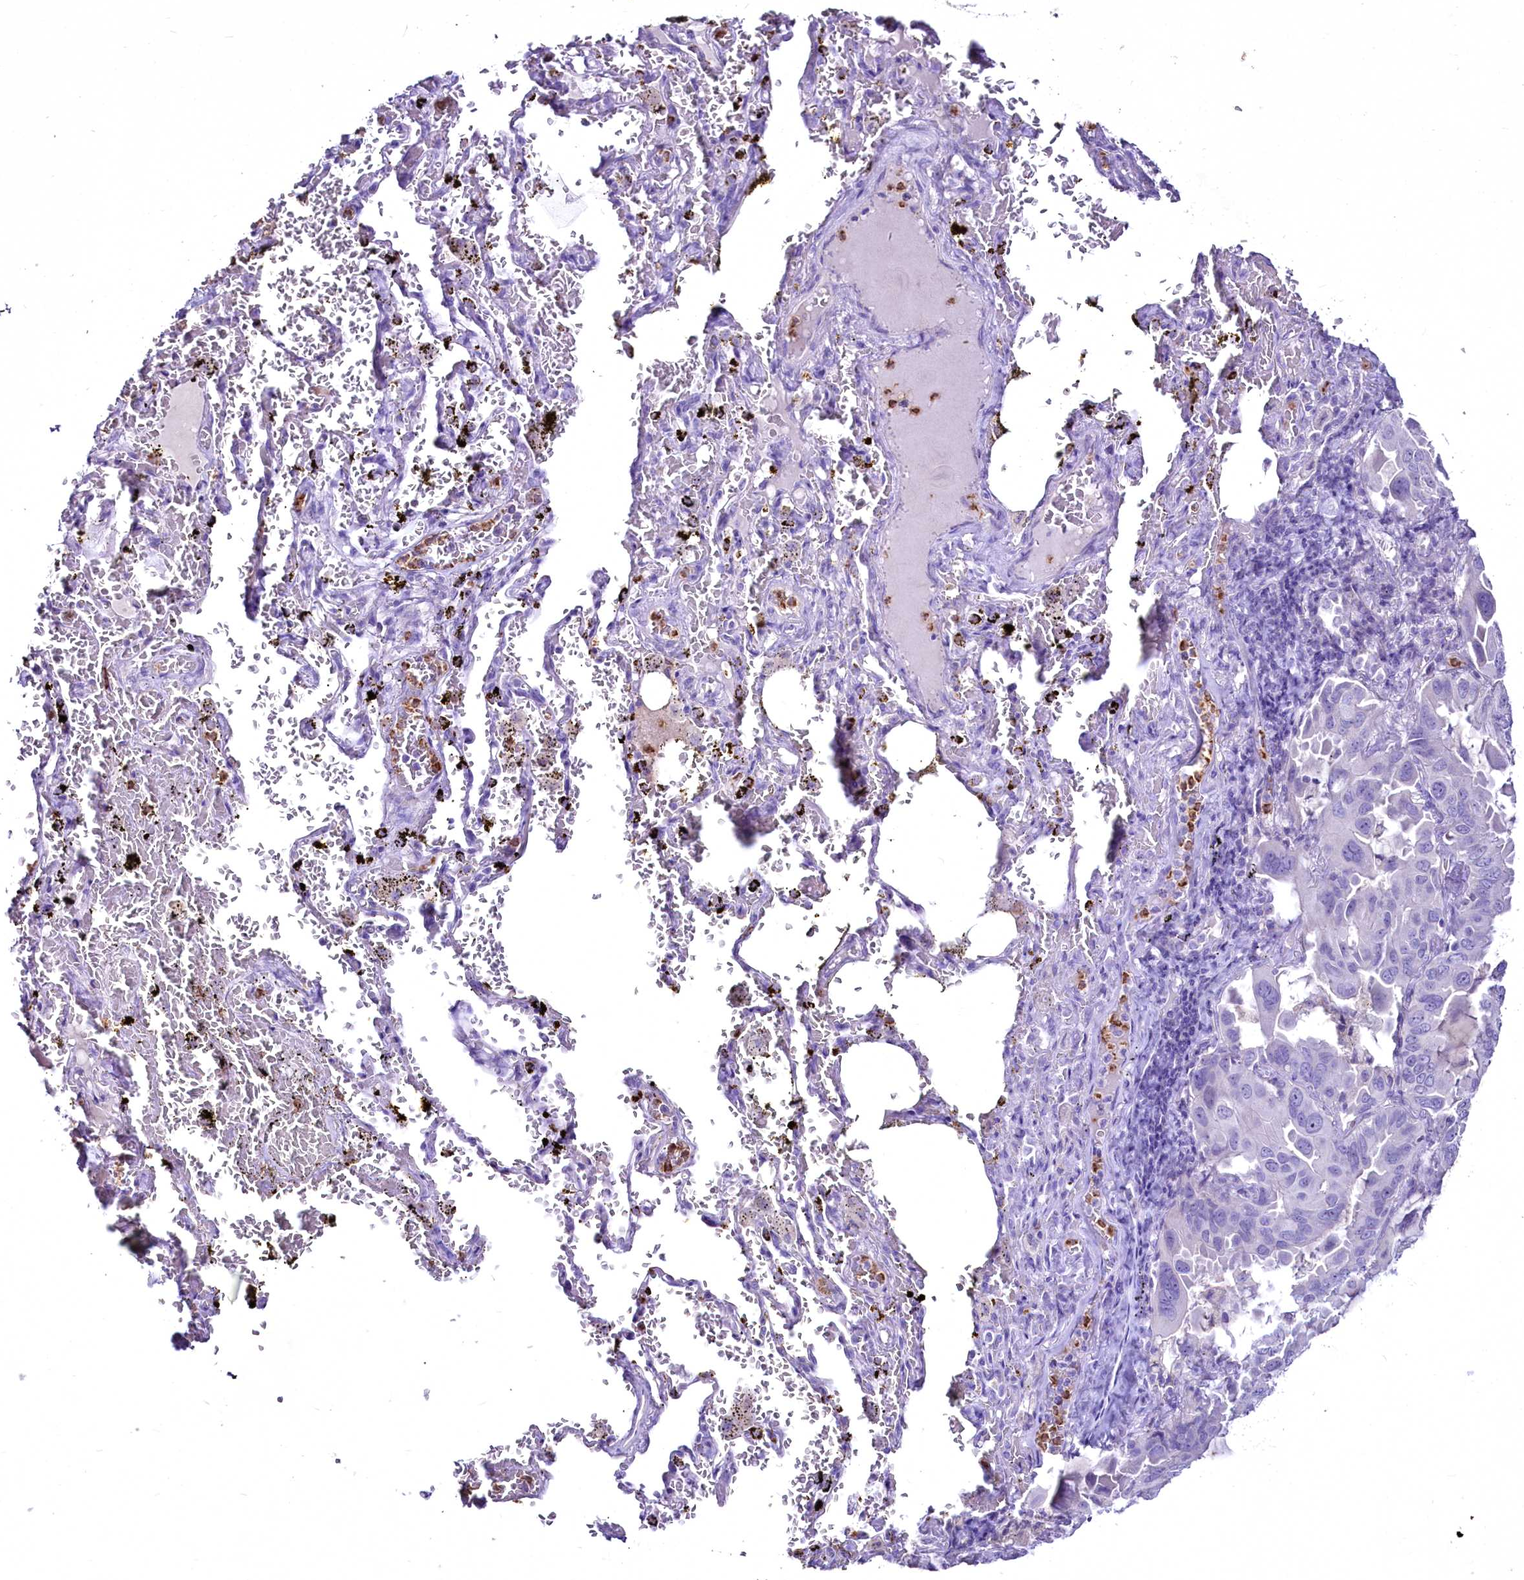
{"staining": {"intensity": "negative", "quantity": "none", "location": "none"}, "tissue": "lung cancer", "cell_type": "Tumor cells", "image_type": "cancer", "snomed": [{"axis": "morphology", "description": "Adenocarcinoma, NOS"}, {"axis": "topography", "description": "Lung"}], "caption": "Human lung cancer (adenocarcinoma) stained for a protein using immunohistochemistry demonstrates no staining in tumor cells.", "gene": "FAM209B", "patient": {"sex": "male", "age": 64}}